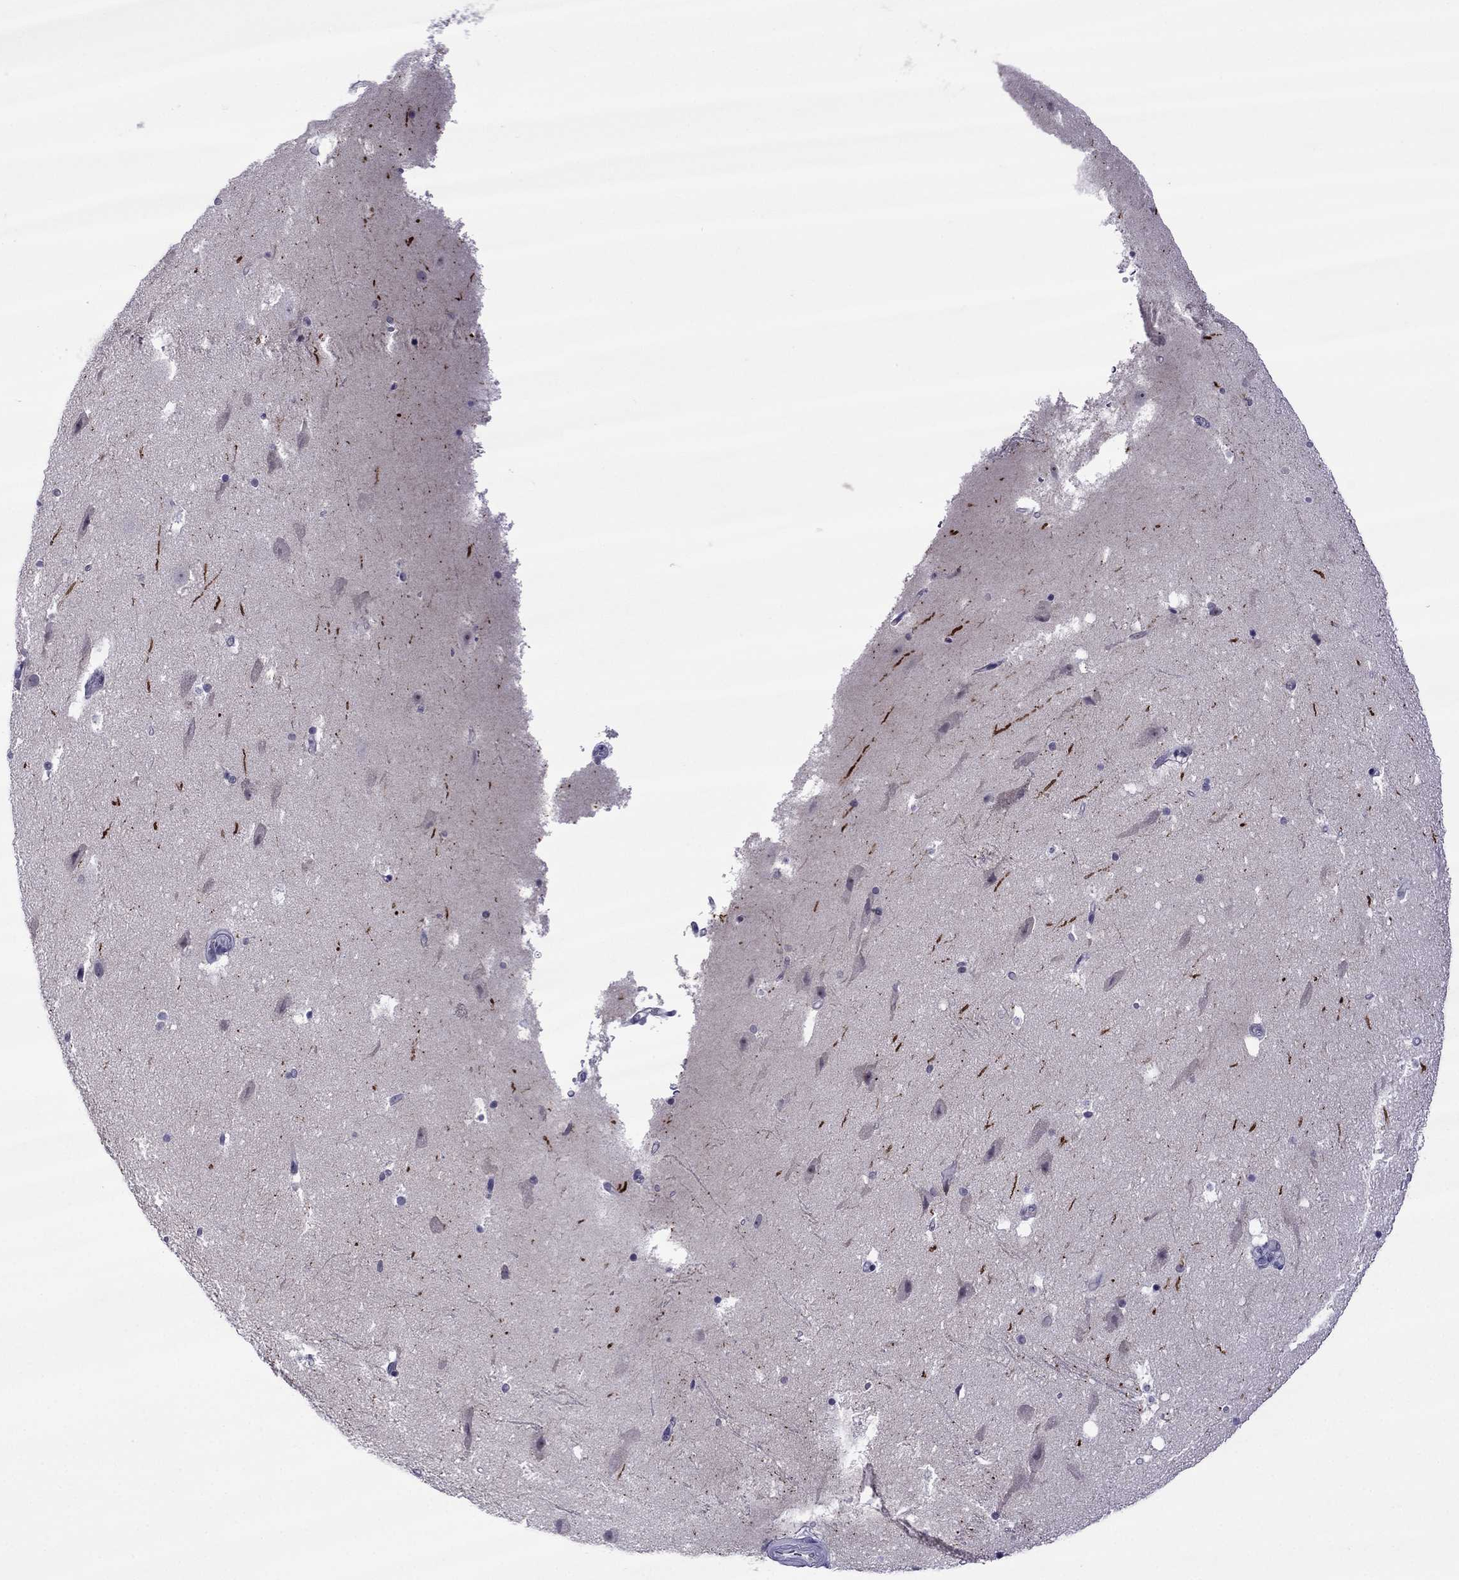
{"staining": {"intensity": "negative", "quantity": "none", "location": "none"}, "tissue": "hippocampus", "cell_type": "Glial cells", "image_type": "normal", "snomed": [{"axis": "morphology", "description": "Normal tissue, NOS"}, {"axis": "topography", "description": "Hippocampus"}], "caption": "Glial cells show no significant staining in benign hippocampus. The staining was performed using DAB (3,3'-diaminobenzidine) to visualize the protein expression in brown, while the nuclei were stained in blue with hematoxylin (Magnification: 20x).", "gene": "SPTBN4", "patient": {"sex": "male", "age": 51}}